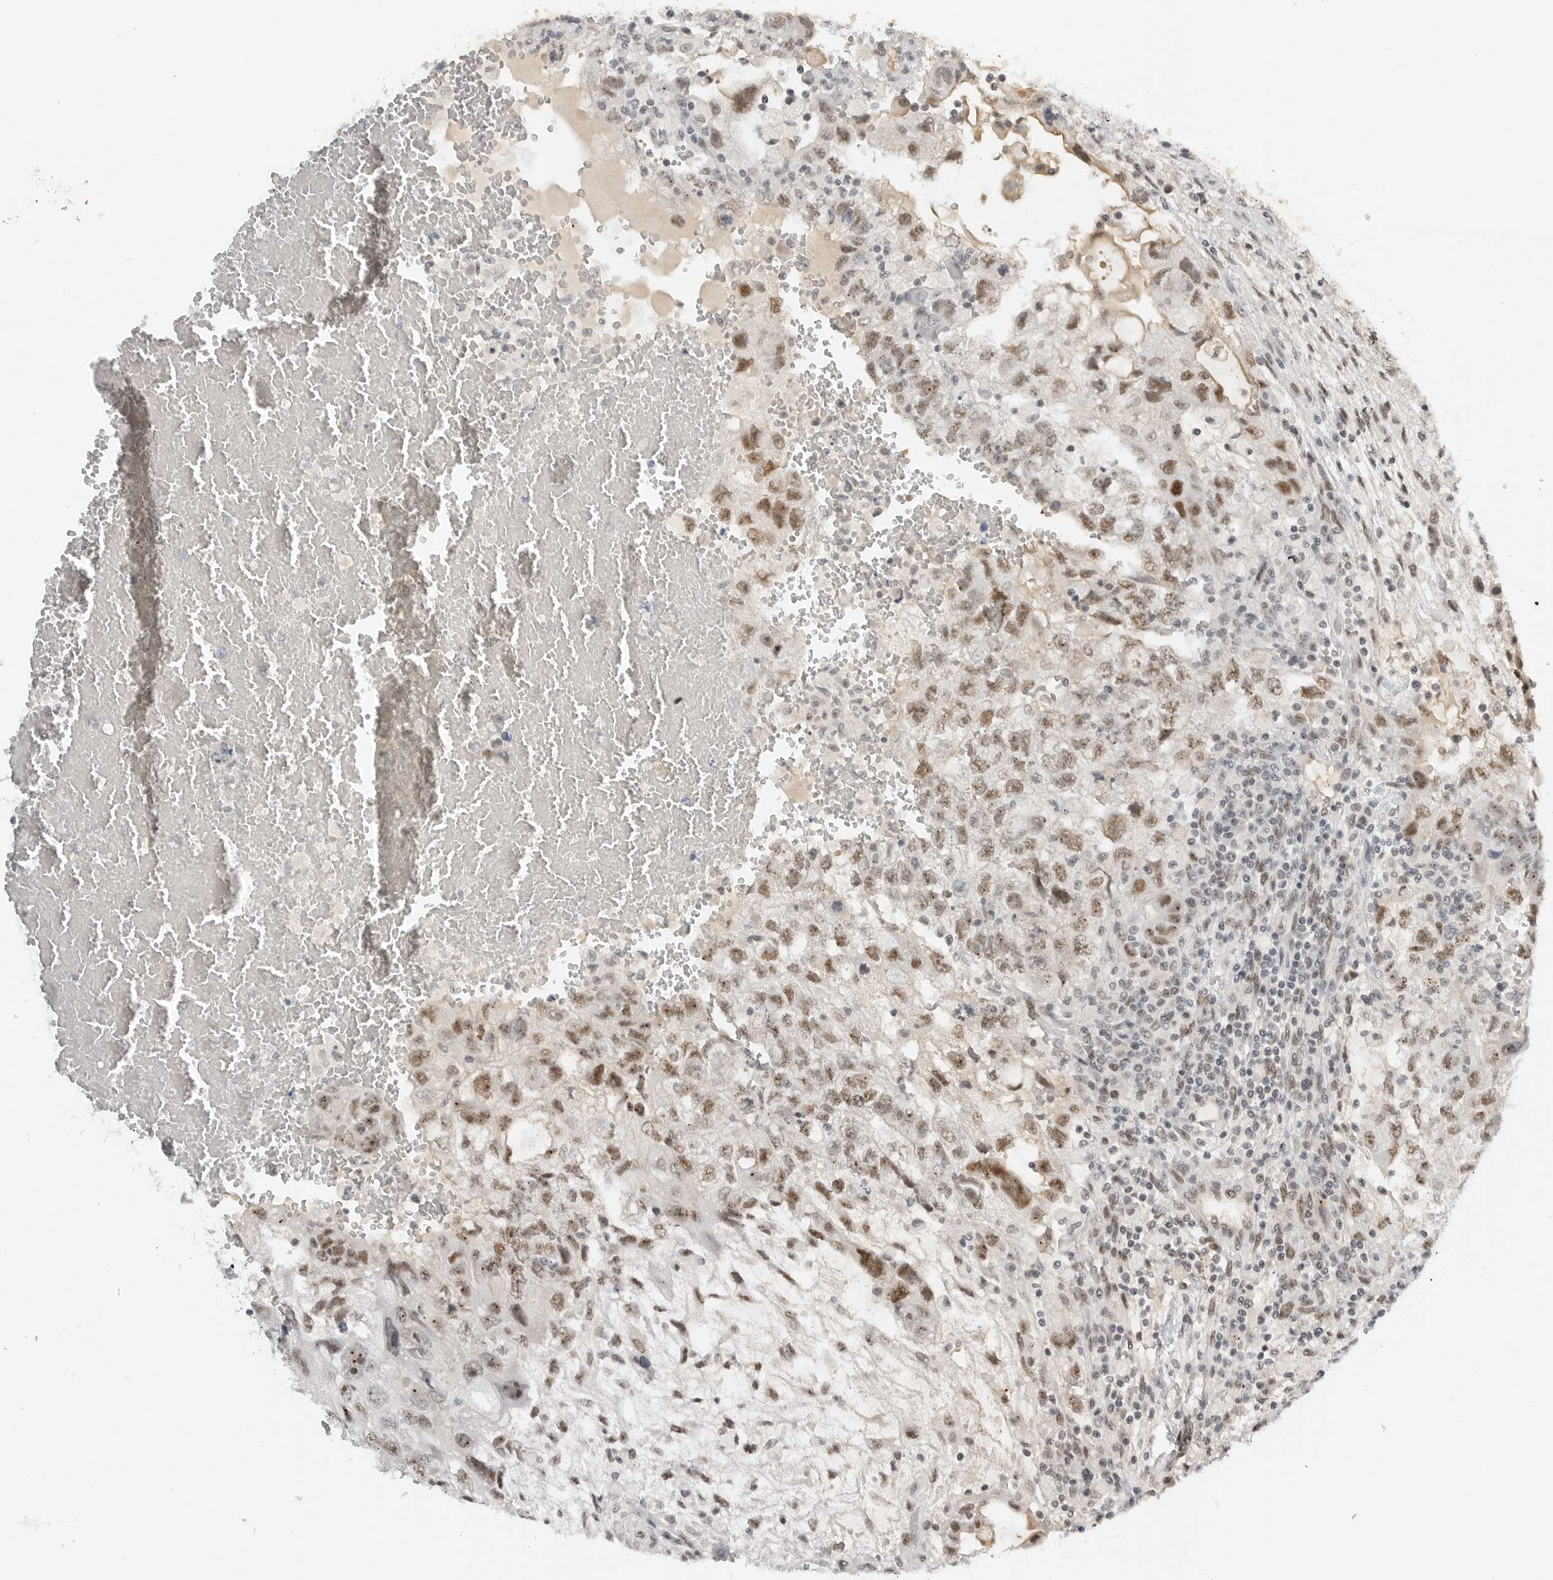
{"staining": {"intensity": "moderate", "quantity": ">75%", "location": "nuclear"}, "tissue": "testis cancer", "cell_type": "Tumor cells", "image_type": "cancer", "snomed": [{"axis": "morphology", "description": "Carcinoma, Embryonal, NOS"}, {"axis": "topography", "description": "Testis"}], "caption": "About >75% of tumor cells in testis embryonal carcinoma exhibit moderate nuclear protein staining as visualized by brown immunohistochemical staining.", "gene": "WRAP53", "patient": {"sex": "male", "age": 36}}